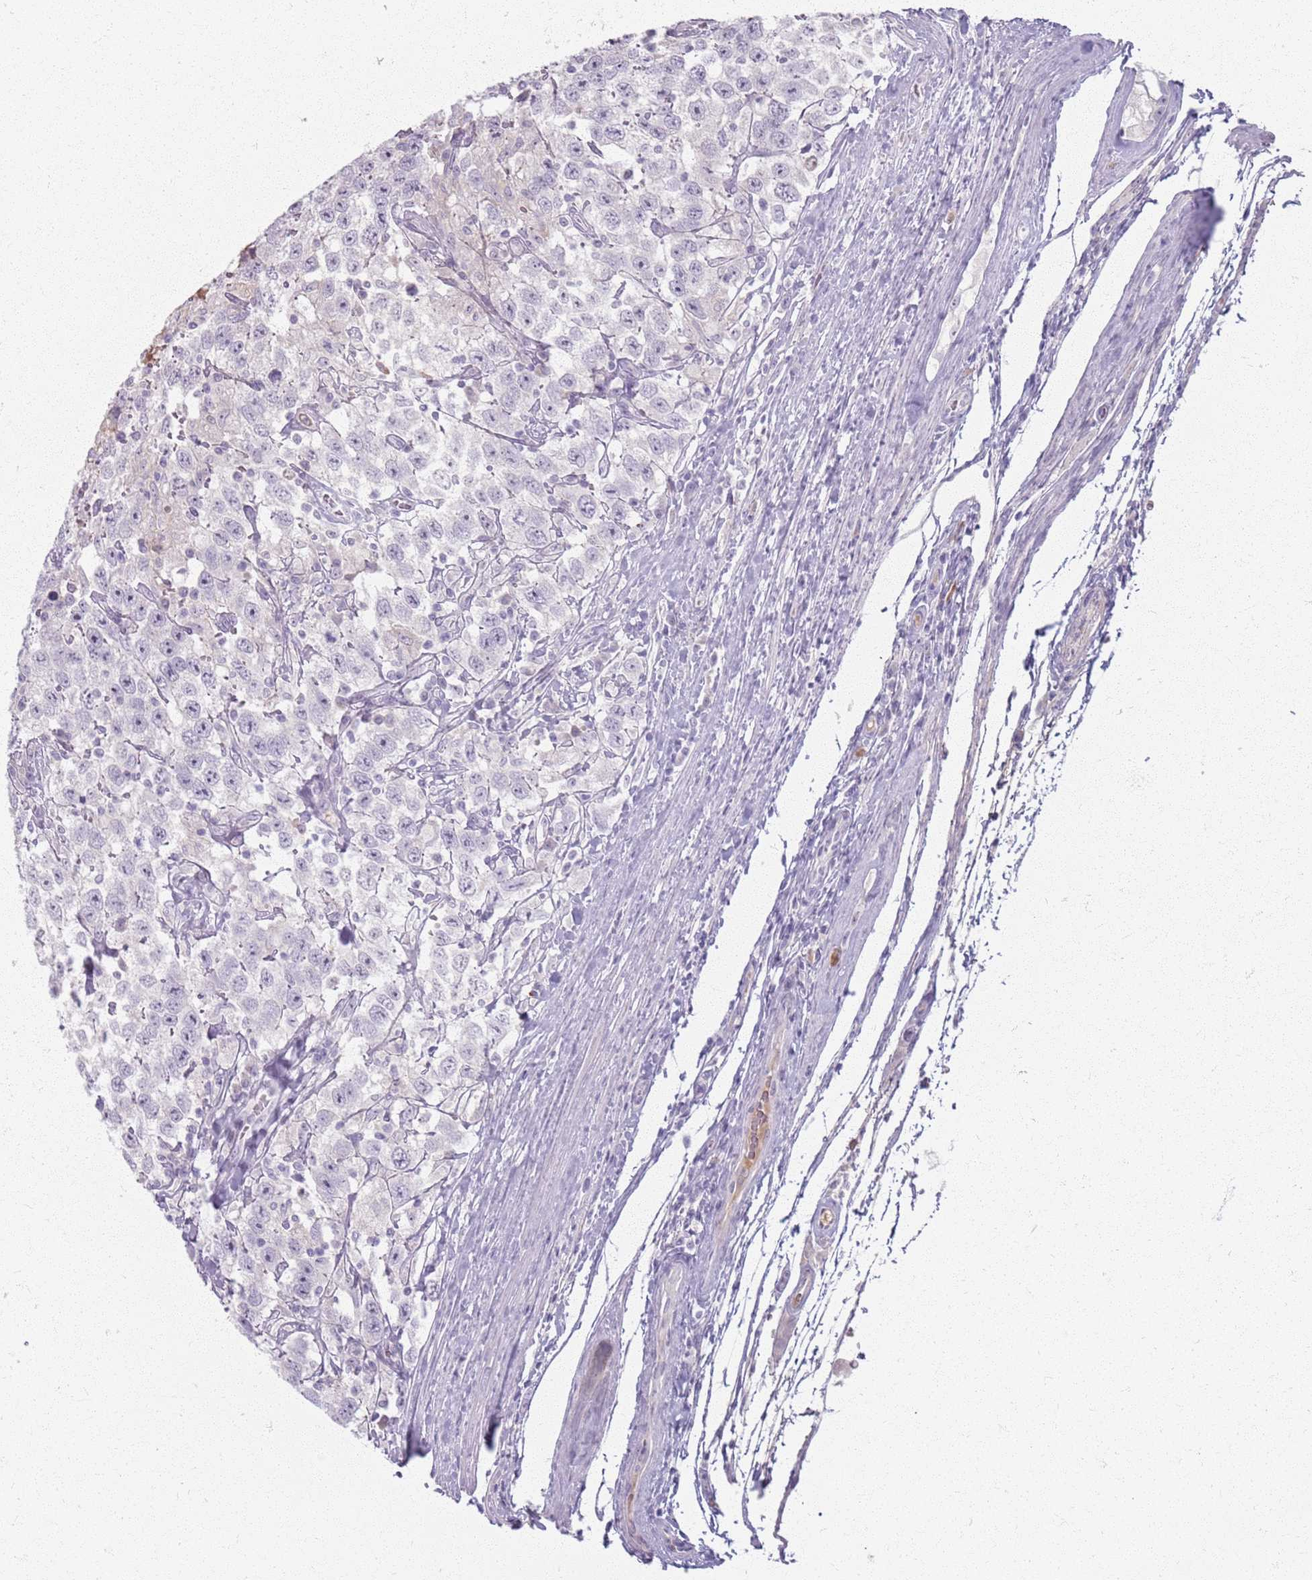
{"staining": {"intensity": "negative", "quantity": "none", "location": "none"}, "tissue": "testis cancer", "cell_type": "Tumor cells", "image_type": "cancer", "snomed": [{"axis": "morphology", "description": "Seminoma, NOS"}, {"axis": "topography", "description": "Testis"}], "caption": "Immunohistochemistry (IHC) micrograph of neoplastic tissue: seminoma (testis) stained with DAB shows no significant protein expression in tumor cells. (DAB (3,3'-diaminobenzidine) immunohistochemistry (IHC), high magnification).", "gene": "CRIPT", "patient": {"sex": "male", "age": 41}}